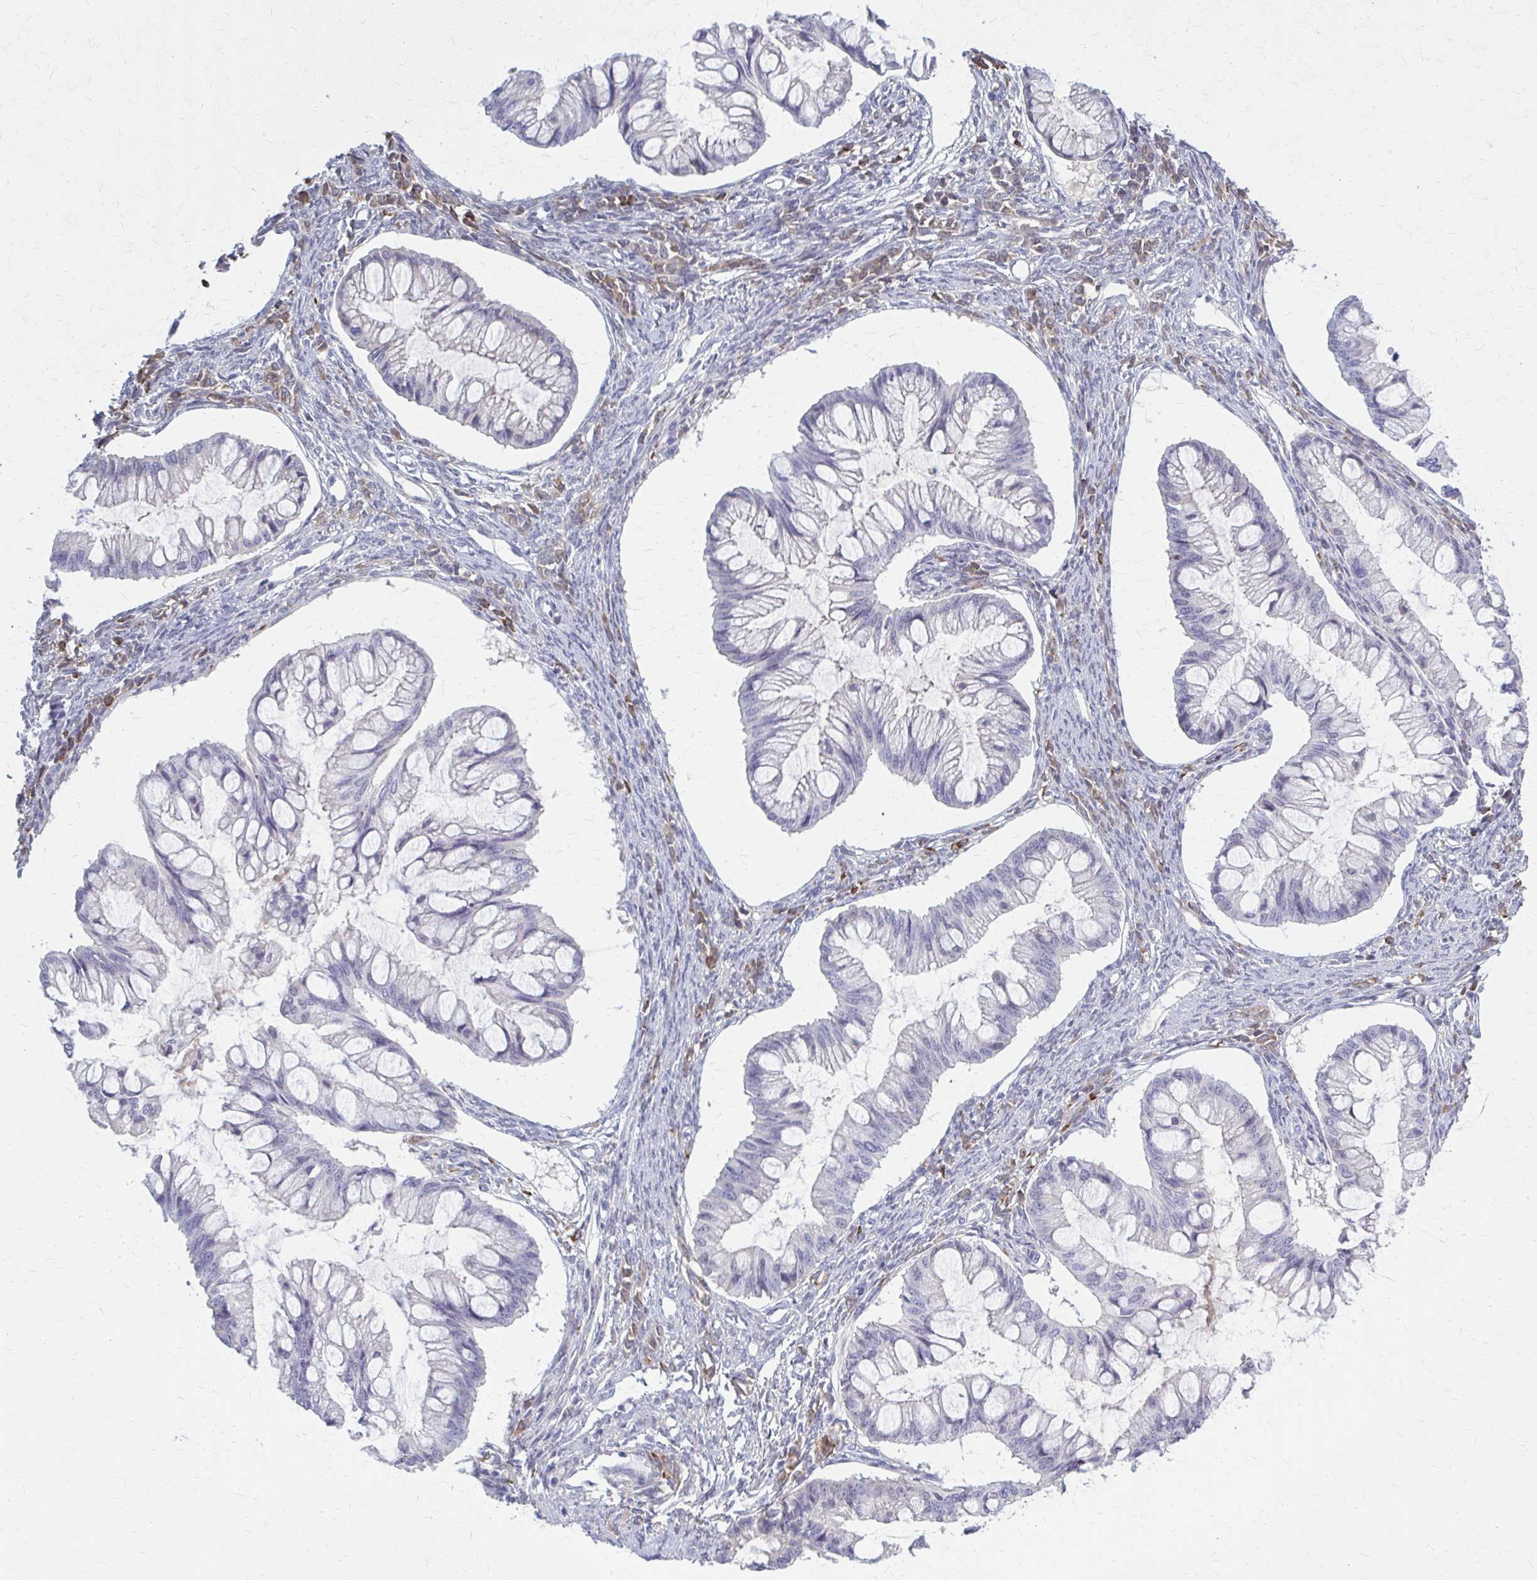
{"staining": {"intensity": "negative", "quantity": "none", "location": "none"}, "tissue": "ovarian cancer", "cell_type": "Tumor cells", "image_type": "cancer", "snomed": [{"axis": "morphology", "description": "Cystadenocarcinoma, mucinous, NOS"}, {"axis": "topography", "description": "Ovary"}], "caption": "Tumor cells are negative for brown protein staining in ovarian cancer (mucinous cystadenocarcinoma).", "gene": "SERPIND1", "patient": {"sex": "female", "age": 73}}